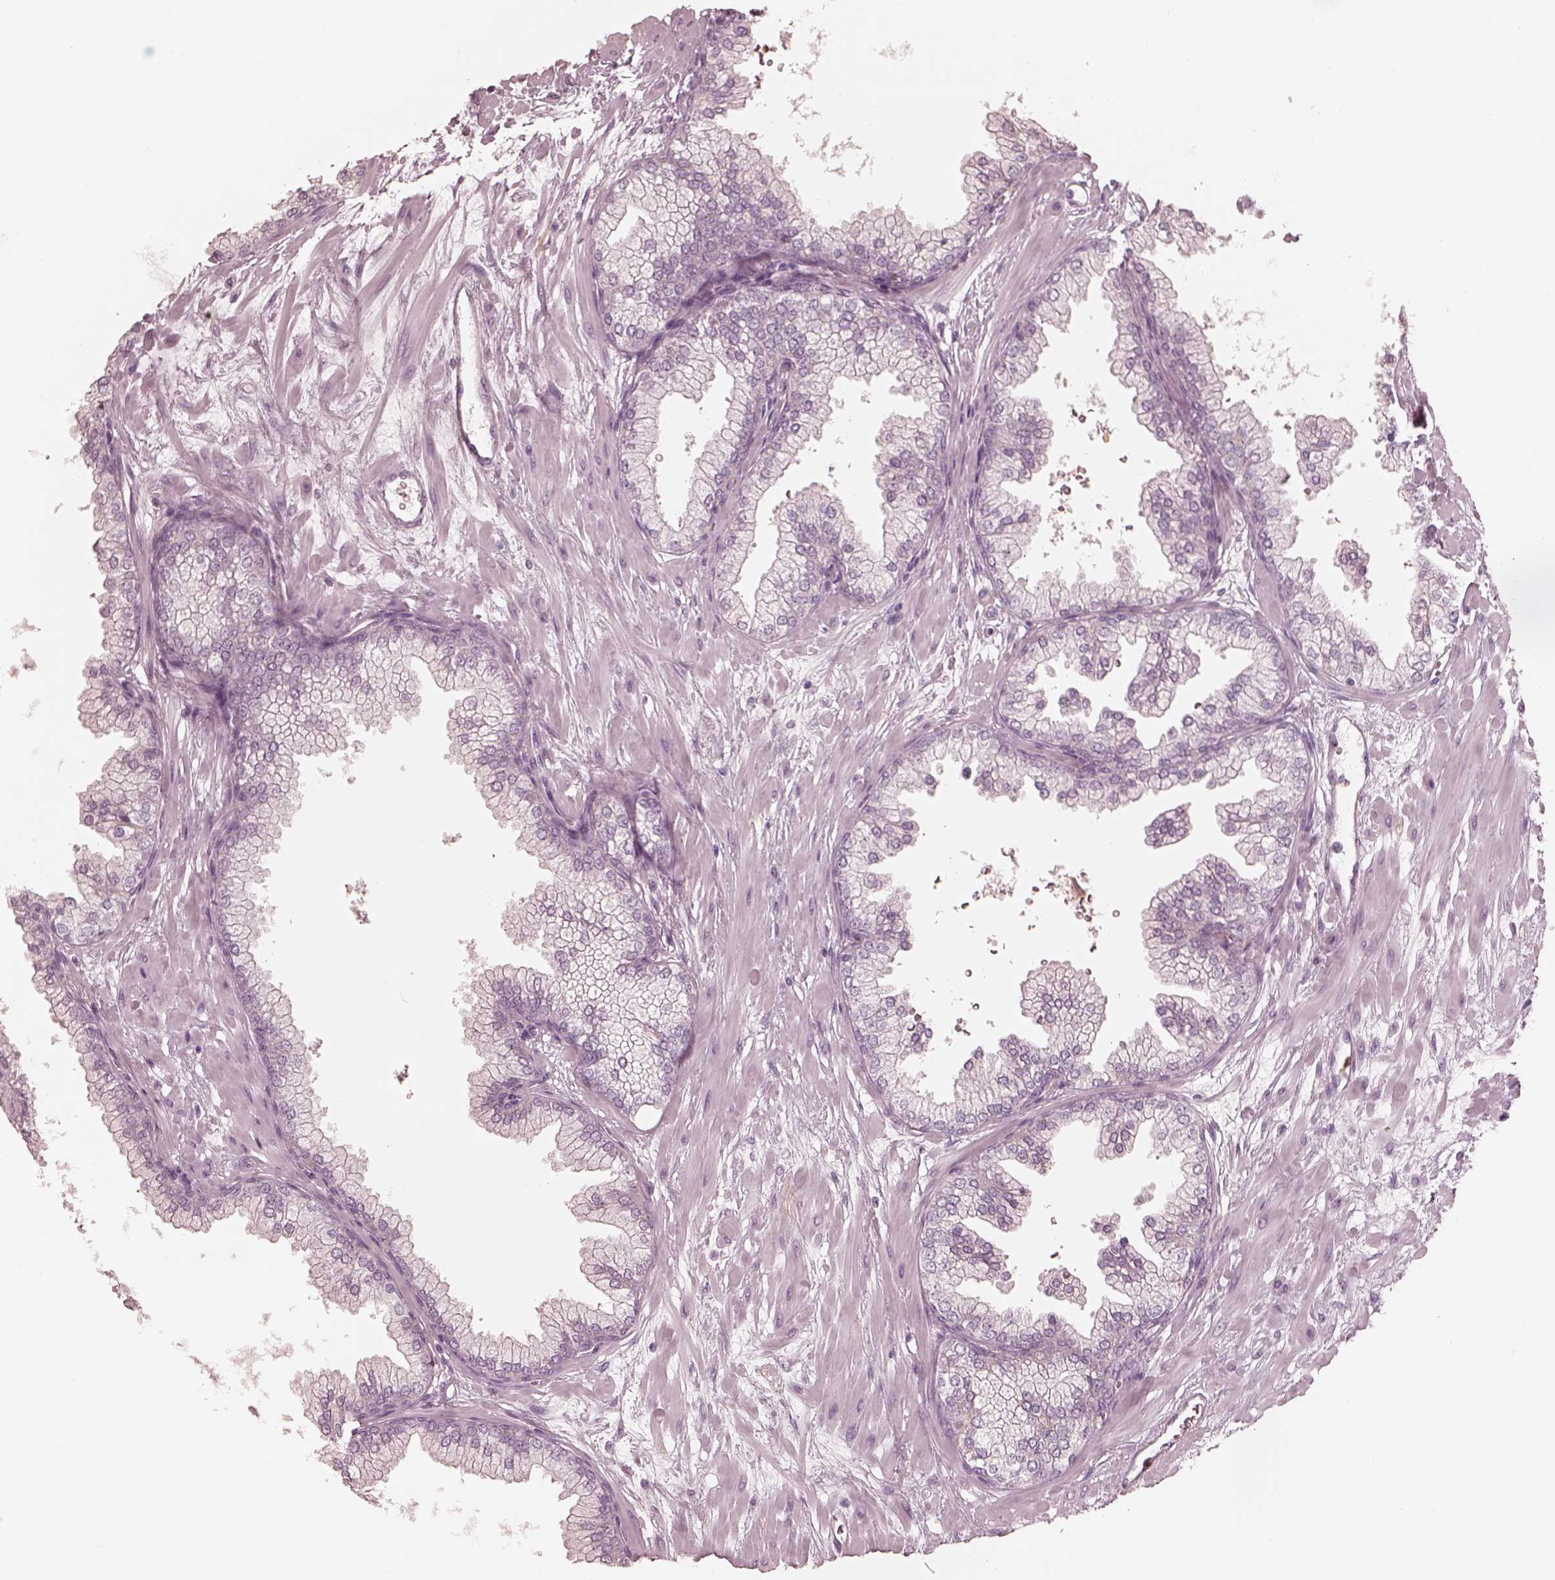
{"staining": {"intensity": "negative", "quantity": "none", "location": "none"}, "tissue": "prostate", "cell_type": "Glandular cells", "image_type": "normal", "snomed": [{"axis": "morphology", "description": "Normal tissue, NOS"}, {"axis": "topography", "description": "Prostate"}, {"axis": "topography", "description": "Peripheral nerve tissue"}], "caption": "Immunohistochemistry micrograph of unremarkable human prostate stained for a protein (brown), which displays no staining in glandular cells.", "gene": "GPRIN1", "patient": {"sex": "male", "age": 61}}